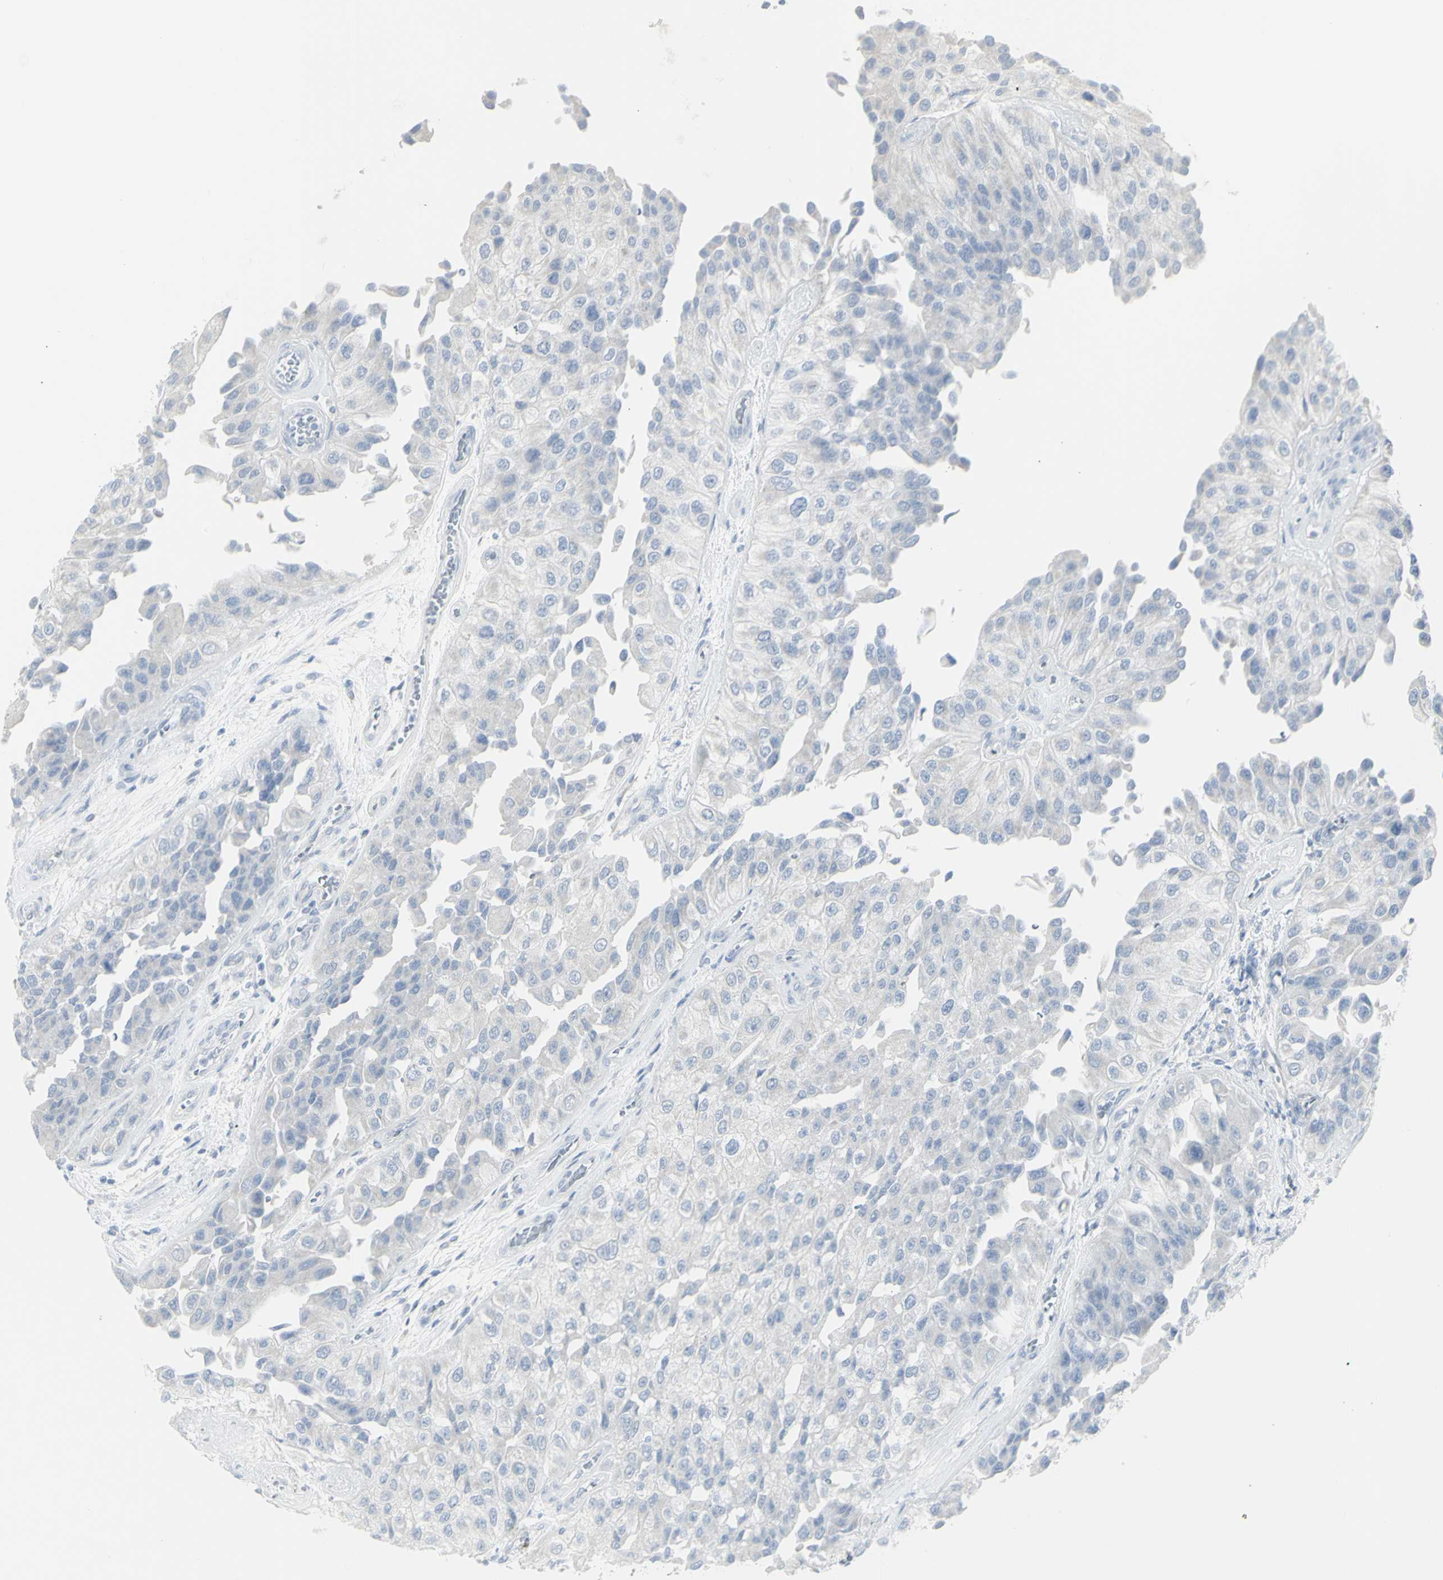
{"staining": {"intensity": "negative", "quantity": "none", "location": "none"}, "tissue": "urothelial cancer", "cell_type": "Tumor cells", "image_type": "cancer", "snomed": [{"axis": "morphology", "description": "Urothelial carcinoma, High grade"}, {"axis": "topography", "description": "Kidney"}, {"axis": "topography", "description": "Urinary bladder"}], "caption": "A histopathology image of human urothelial cancer is negative for staining in tumor cells.", "gene": "ENSG00000198211", "patient": {"sex": "male", "age": 77}}